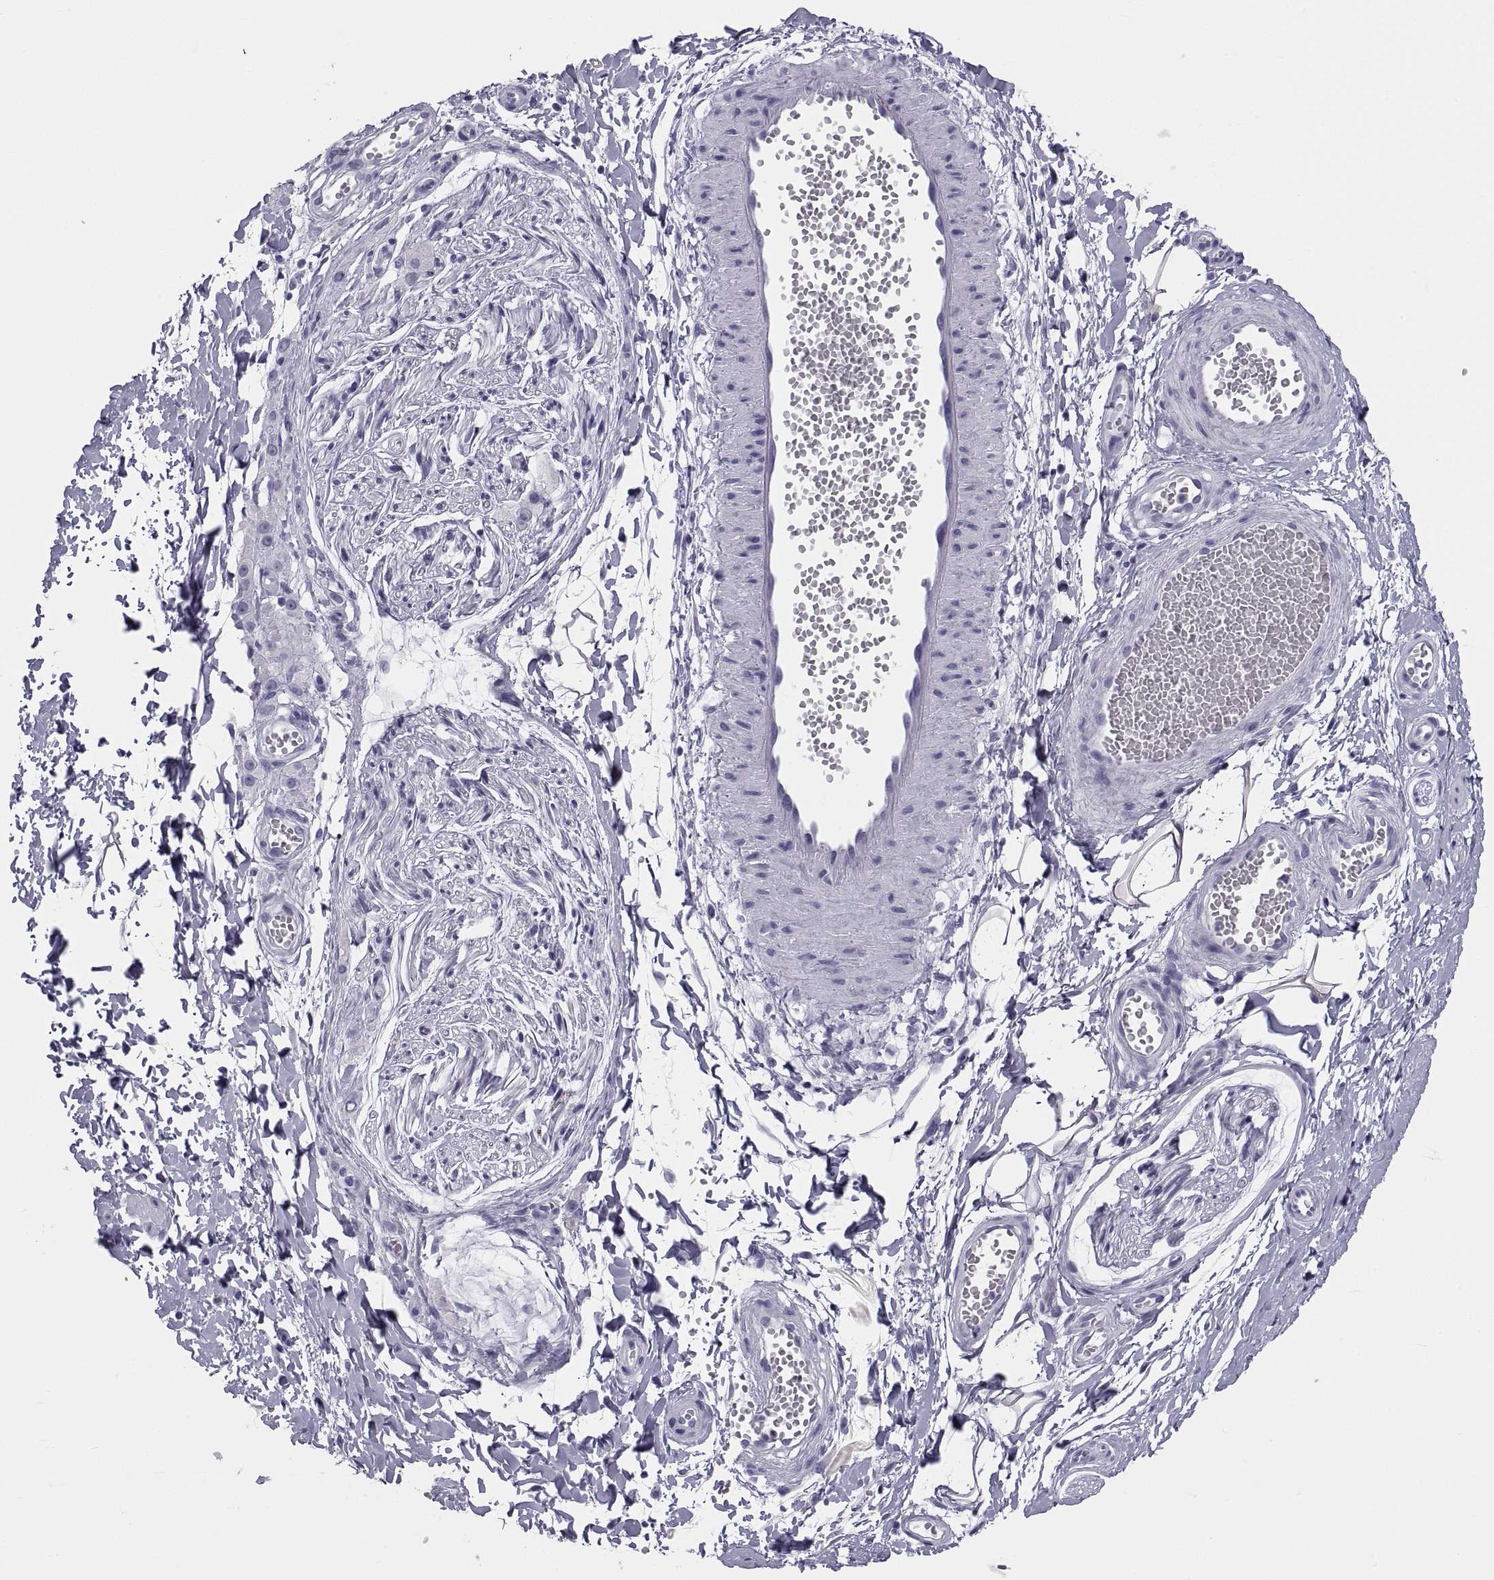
{"staining": {"intensity": "negative", "quantity": "none", "location": "none"}, "tissue": "adipose tissue", "cell_type": "Adipocytes", "image_type": "normal", "snomed": [{"axis": "morphology", "description": "Normal tissue, NOS"}, {"axis": "topography", "description": "Smooth muscle"}, {"axis": "topography", "description": "Peripheral nerve tissue"}], "caption": "Micrograph shows no protein expression in adipocytes of normal adipose tissue. (DAB (3,3'-diaminobenzidine) immunohistochemistry visualized using brightfield microscopy, high magnification).", "gene": "DEFB129", "patient": {"sex": "male", "age": 22}}